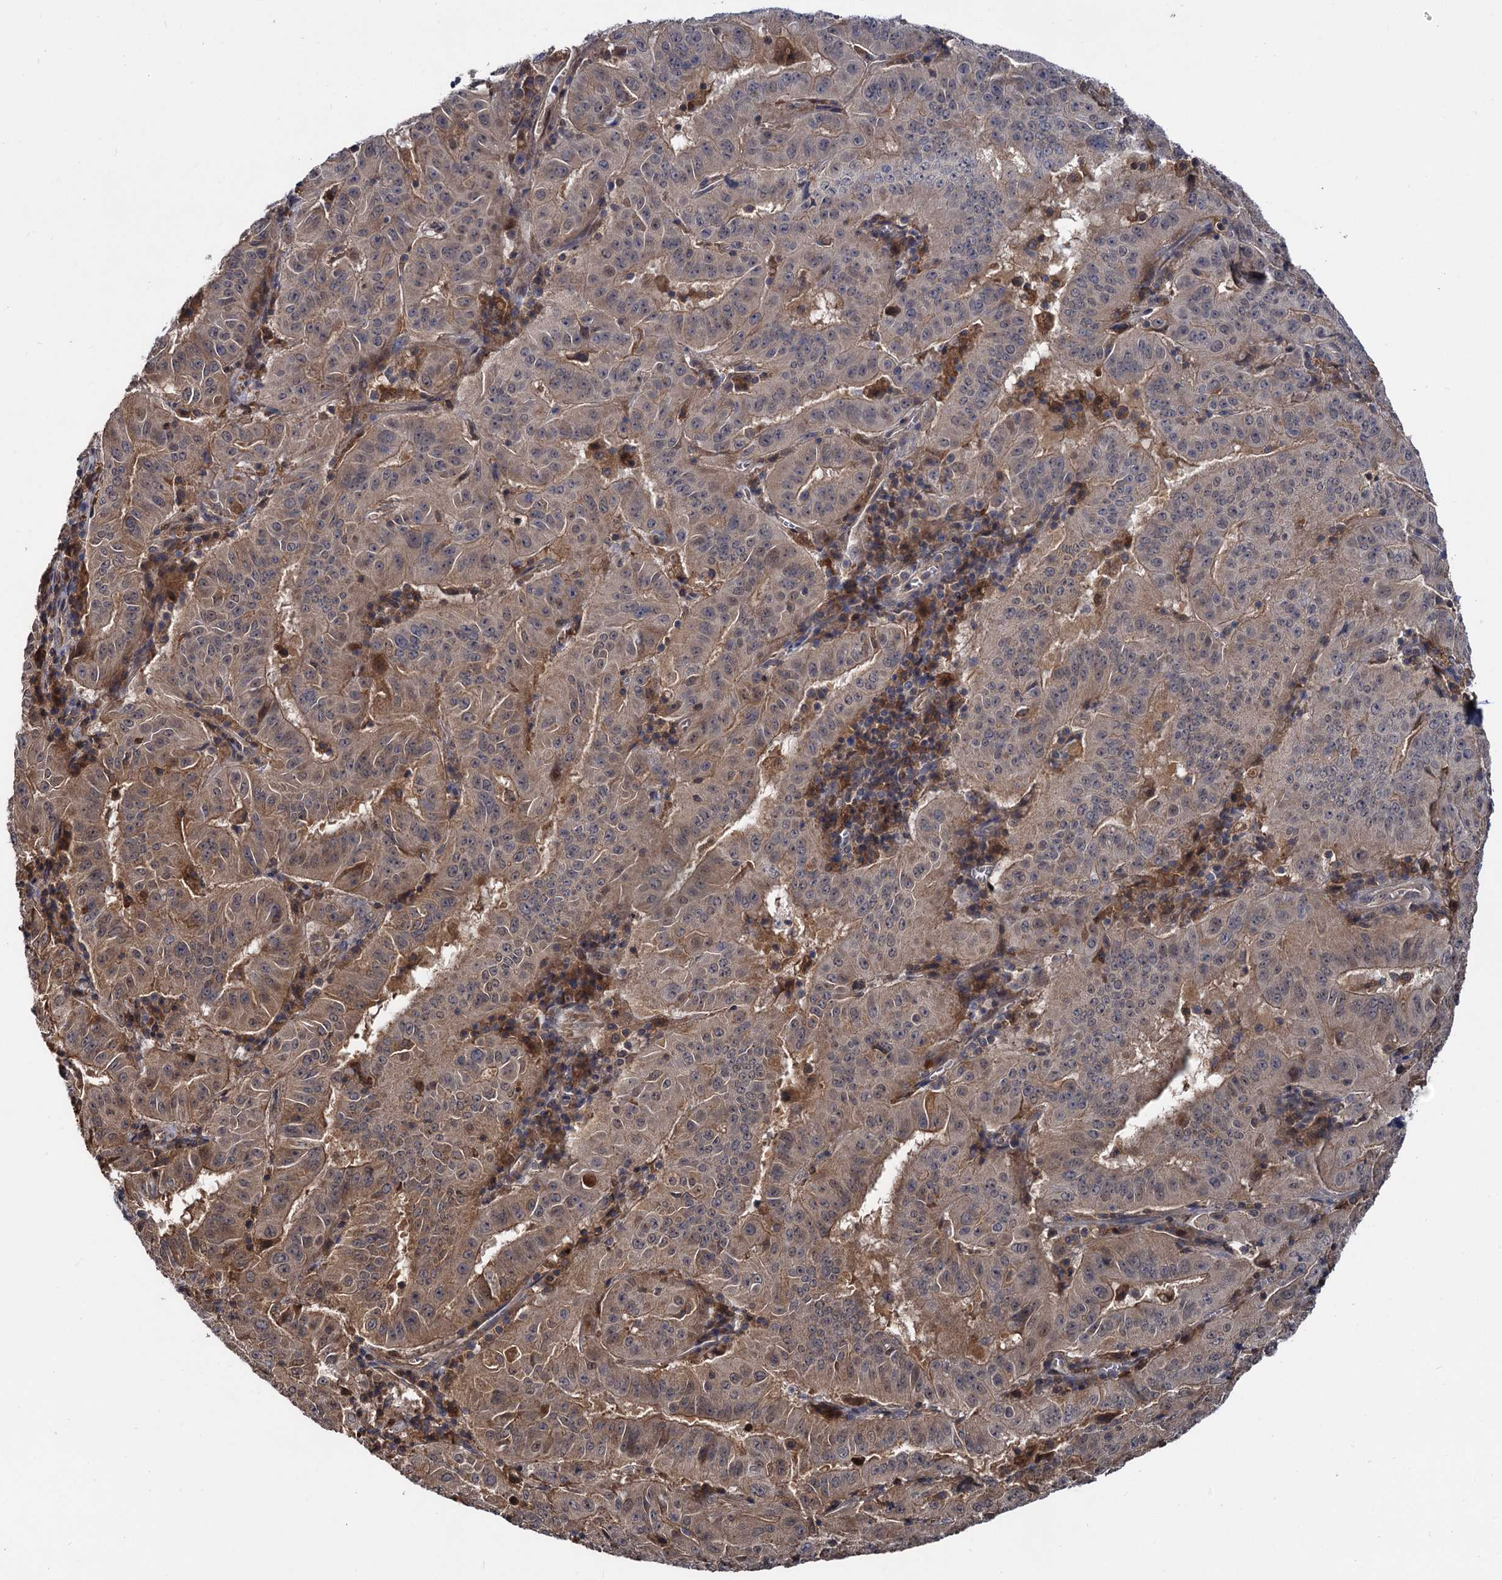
{"staining": {"intensity": "weak", "quantity": "25%-75%", "location": "cytoplasmic/membranous"}, "tissue": "pancreatic cancer", "cell_type": "Tumor cells", "image_type": "cancer", "snomed": [{"axis": "morphology", "description": "Adenocarcinoma, NOS"}, {"axis": "topography", "description": "Pancreas"}], "caption": "A brown stain highlights weak cytoplasmic/membranous staining of a protein in human pancreatic cancer tumor cells.", "gene": "SELENOP", "patient": {"sex": "male", "age": 63}}